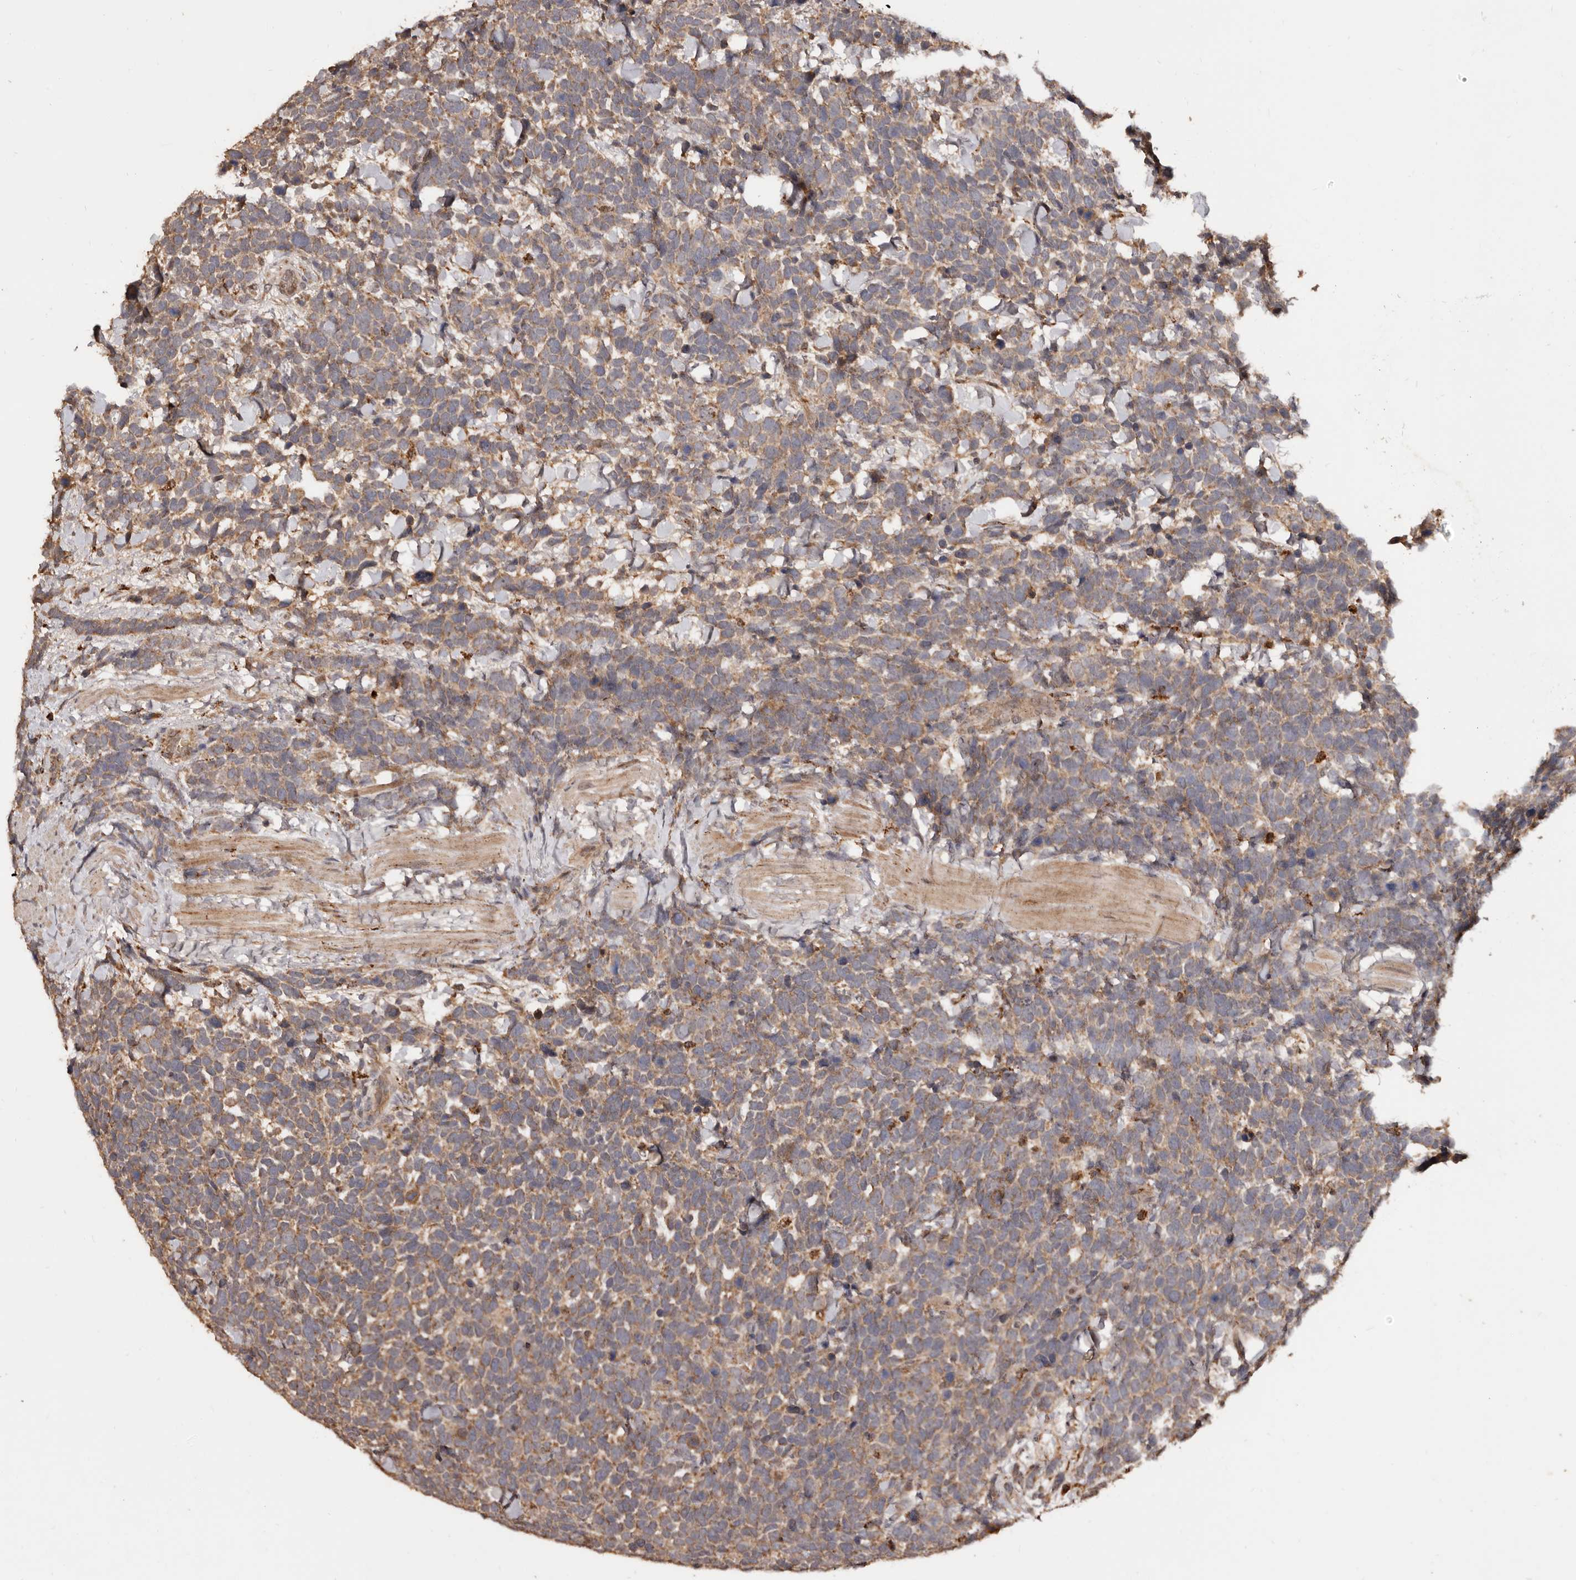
{"staining": {"intensity": "moderate", "quantity": ">75%", "location": "cytoplasmic/membranous"}, "tissue": "urothelial cancer", "cell_type": "Tumor cells", "image_type": "cancer", "snomed": [{"axis": "morphology", "description": "Urothelial carcinoma, High grade"}, {"axis": "topography", "description": "Urinary bladder"}], "caption": "Brown immunohistochemical staining in human urothelial cancer reveals moderate cytoplasmic/membranous staining in about >75% of tumor cells. (DAB = brown stain, brightfield microscopy at high magnification).", "gene": "AKAP7", "patient": {"sex": "female", "age": 82}}